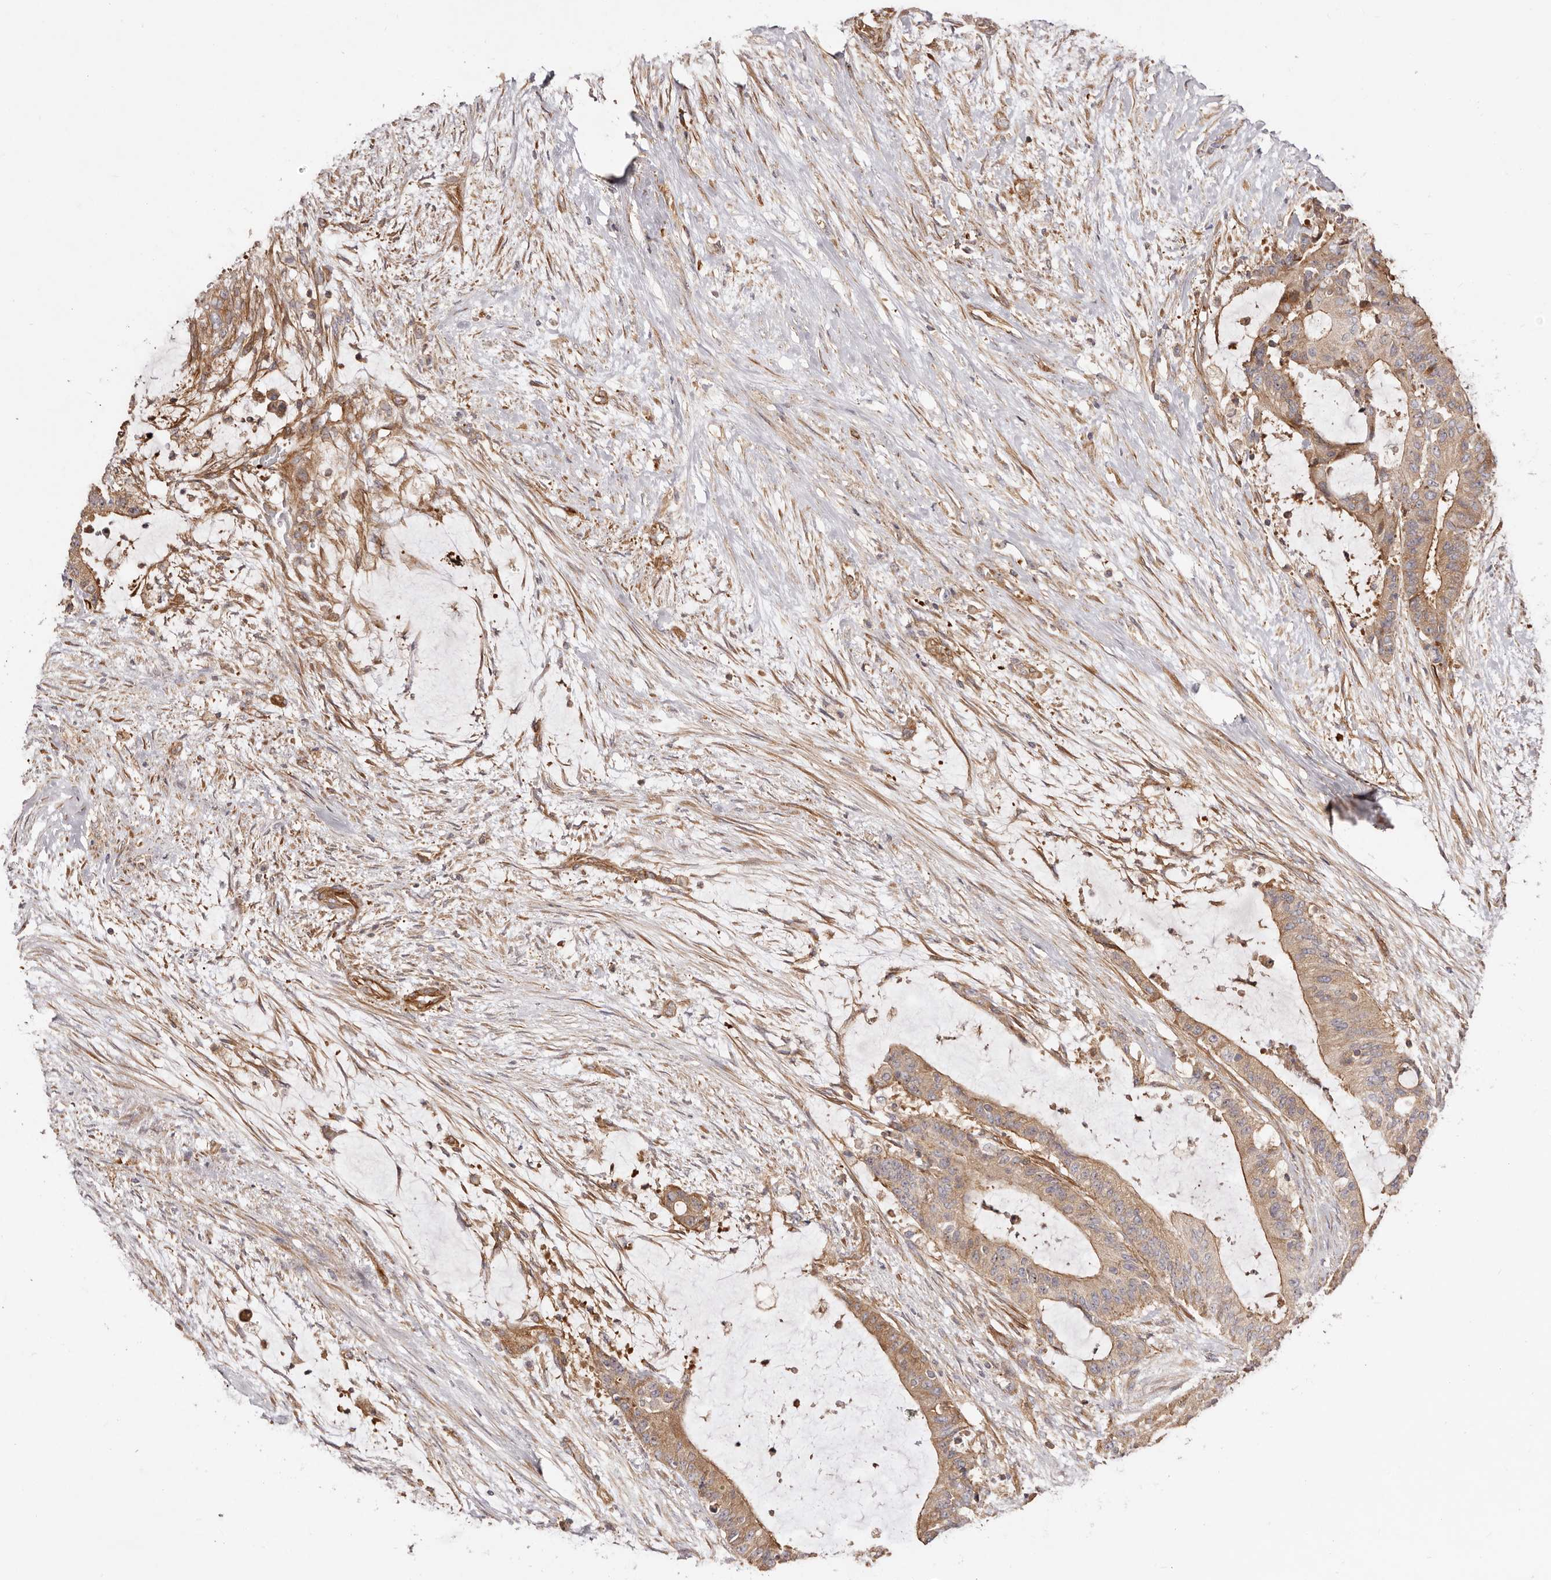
{"staining": {"intensity": "moderate", "quantity": ">75%", "location": "cytoplasmic/membranous"}, "tissue": "liver cancer", "cell_type": "Tumor cells", "image_type": "cancer", "snomed": [{"axis": "morphology", "description": "Normal tissue, NOS"}, {"axis": "morphology", "description": "Cholangiocarcinoma"}, {"axis": "topography", "description": "Liver"}, {"axis": "topography", "description": "Peripheral nerve tissue"}], "caption": "High-magnification brightfield microscopy of liver cancer stained with DAB (3,3'-diaminobenzidine) (brown) and counterstained with hematoxylin (blue). tumor cells exhibit moderate cytoplasmic/membranous positivity is identified in approximately>75% of cells.", "gene": "RPS6", "patient": {"sex": "female", "age": 73}}